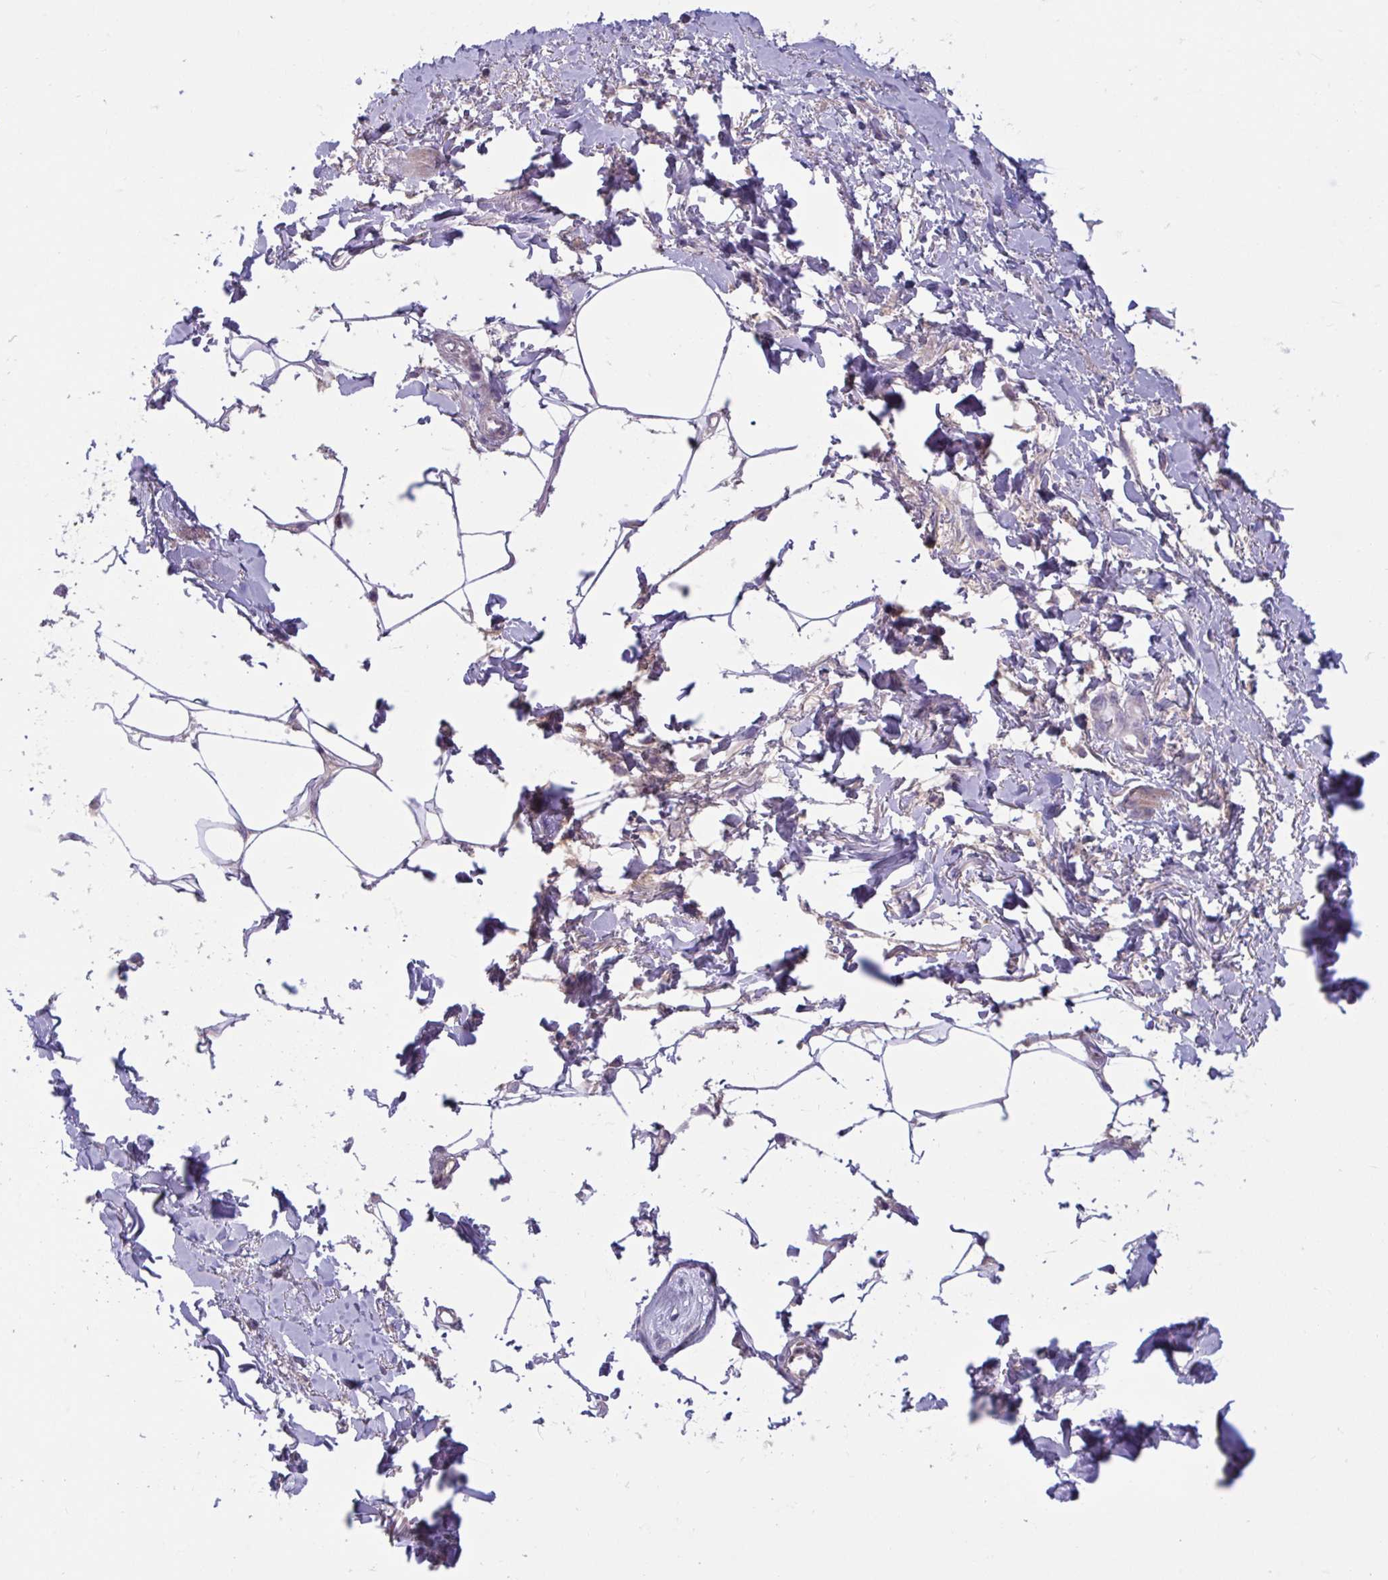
{"staining": {"intensity": "negative", "quantity": "none", "location": "none"}, "tissue": "adipose tissue", "cell_type": "Adipocytes", "image_type": "normal", "snomed": [{"axis": "morphology", "description": "Normal tissue, NOS"}, {"axis": "topography", "description": "Vagina"}, {"axis": "topography", "description": "Peripheral nerve tissue"}], "caption": "Protein analysis of benign adipose tissue shows no significant expression in adipocytes. The staining was performed using DAB (3,3'-diaminobenzidine) to visualize the protein expression in brown, while the nuclei were stained in blue with hematoxylin (Magnification: 20x).", "gene": "WNT9B", "patient": {"sex": "female", "age": 71}}